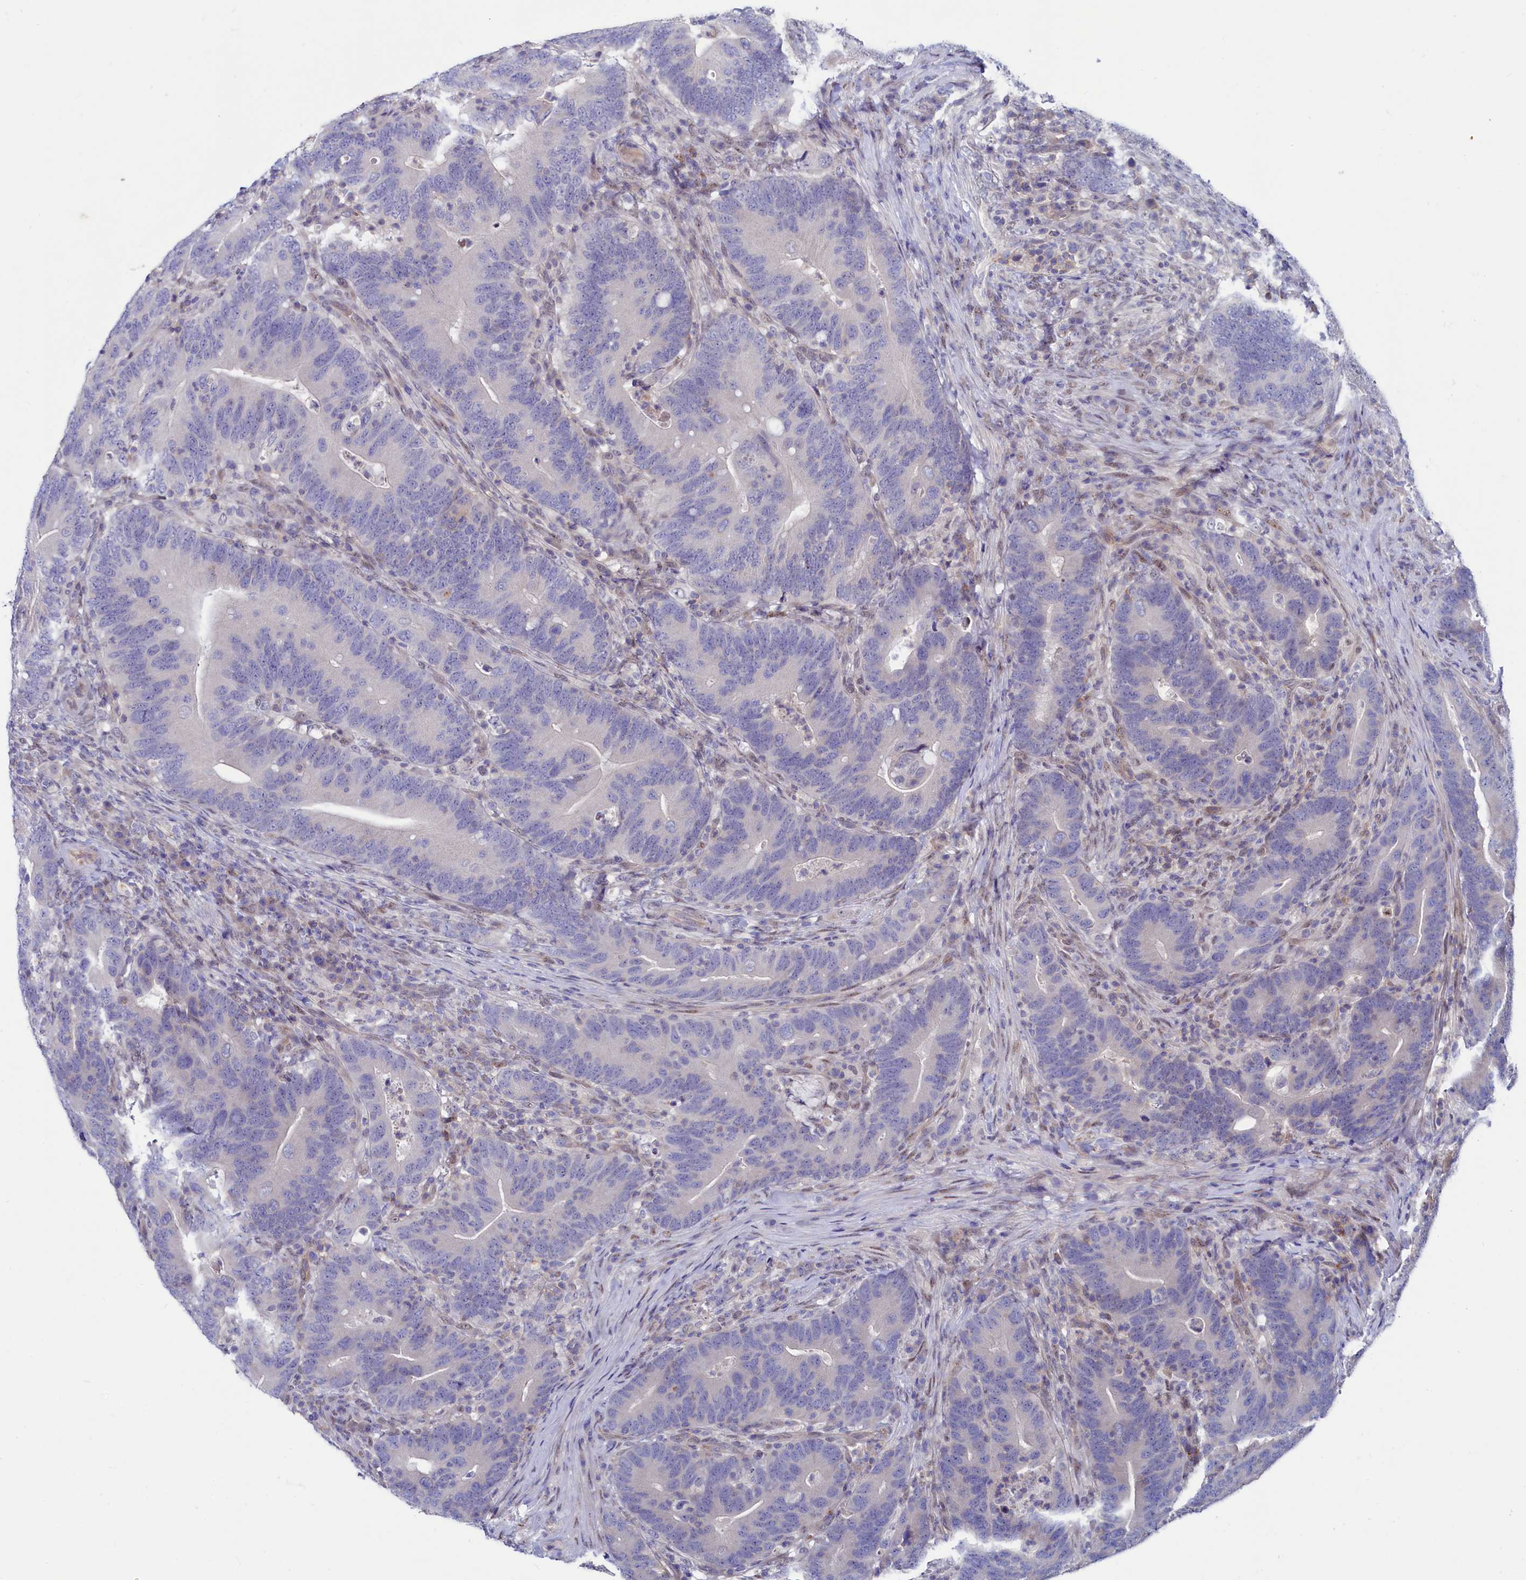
{"staining": {"intensity": "negative", "quantity": "none", "location": "none"}, "tissue": "colorectal cancer", "cell_type": "Tumor cells", "image_type": "cancer", "snomed": [{"axis": "morphology", "description": "Adenocarcinoma, NOS"}, {"axis": "topography", "description": "Colon"}], "caption": "Adenocarcinoma (colorectal) was stained to show a protein in brown. There is no significant positivity in tumor cells.", "gene": "ASTE1", "patient": {"sex": "female", "age": 66}}